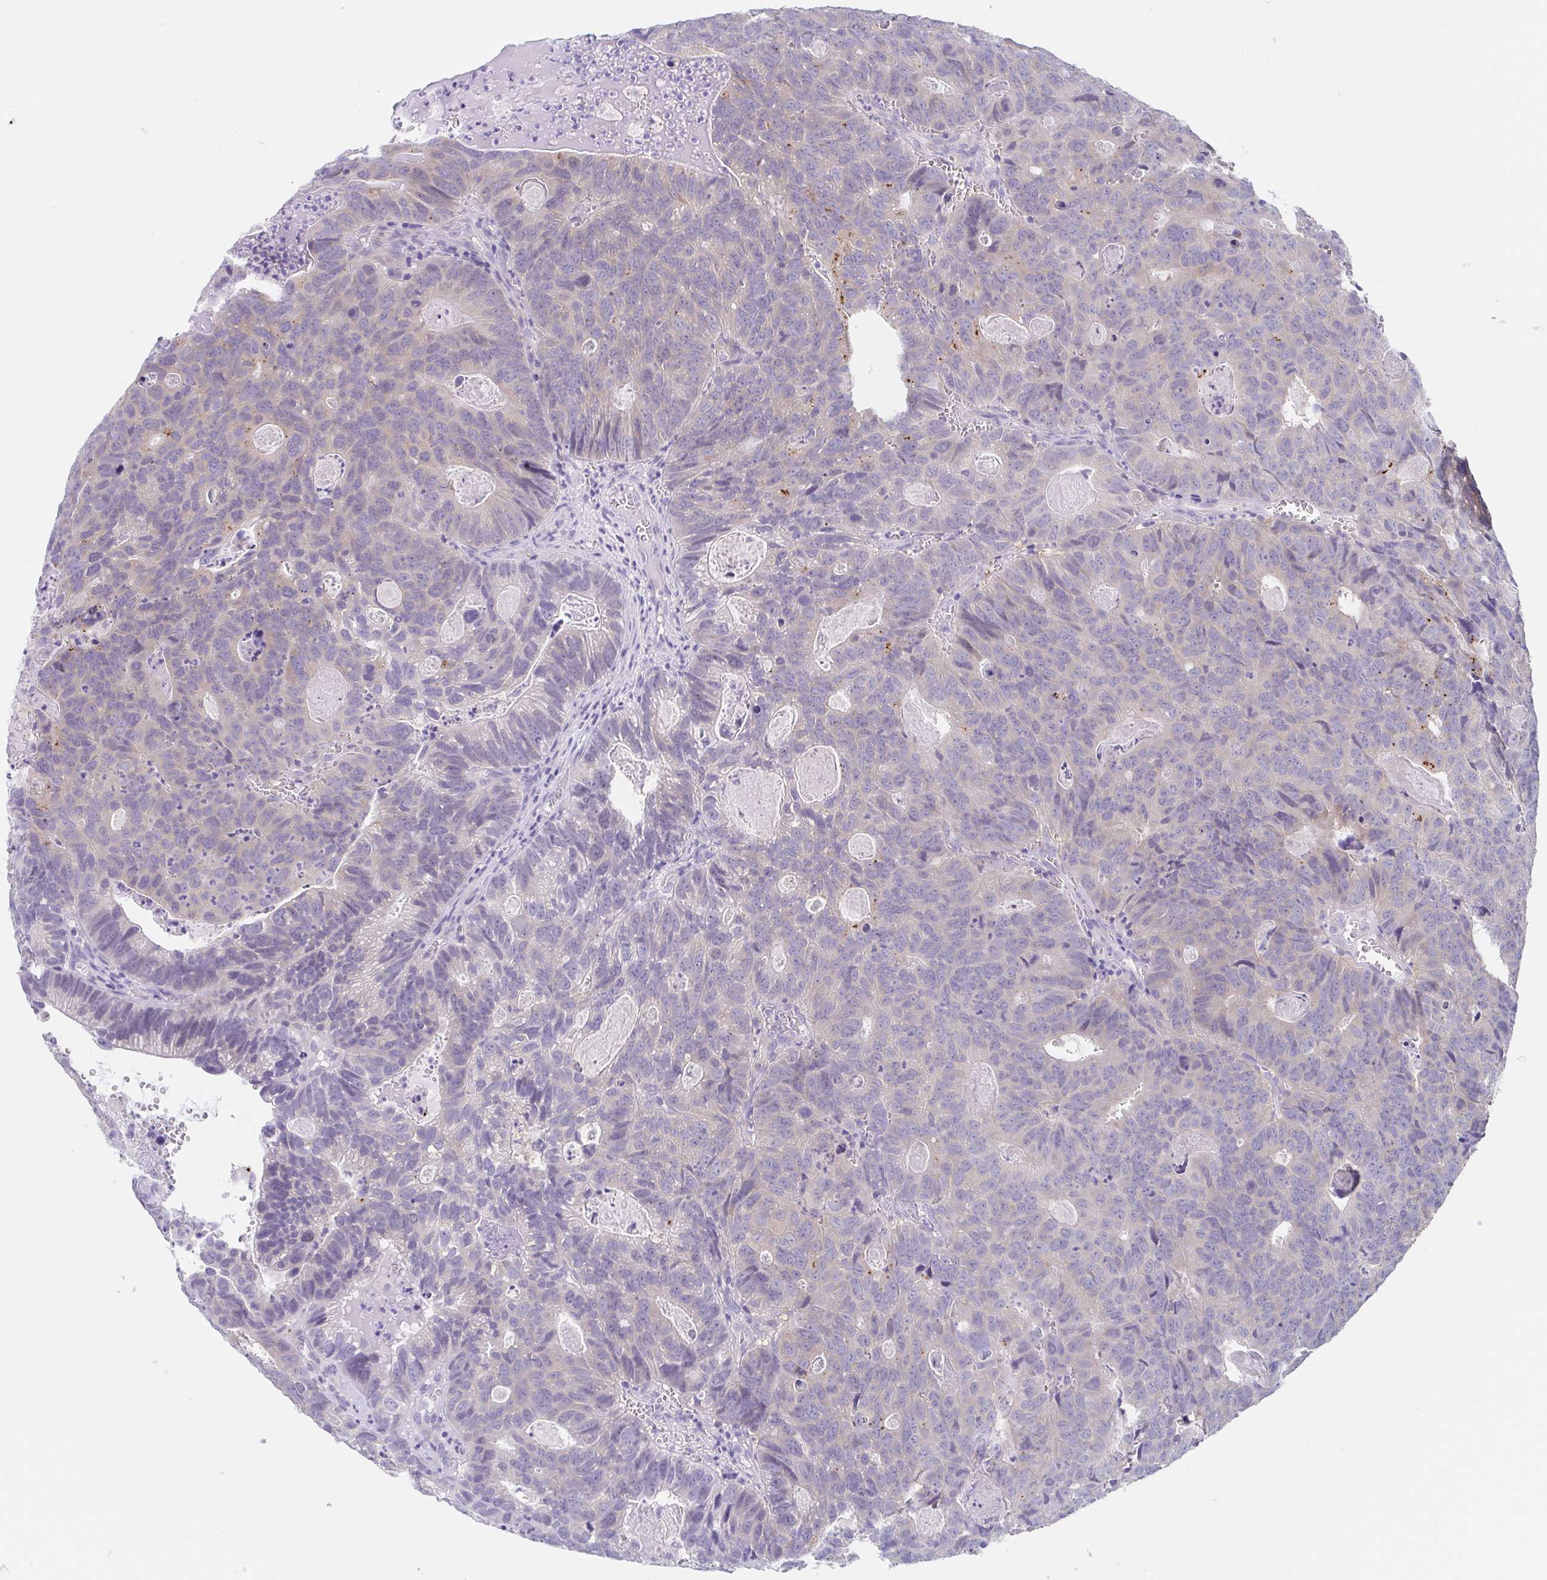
{"staining": {"intensity": "negative", "quantity": "none", "location": "none"}, "tissue": "head and neck cancer", "cell_type": "Tumor cells", "image_type": "cancer", "snomed": [{"axis": "morphology", "description": "Adenocarcinoma, NOS"}, {"axis": "topography", "description": "Head-Neck"}], "caption": "Head and neck cancer (adenocarcinoma) was stained to show a protein in brown. There is no significant expression in tumor cells. The staining is performed using DAB brown chromogen with nuclei counter-stained in using hematoxylin.", "gene": "HTR2A", "patient": {"sex": "male", "age": 62}}